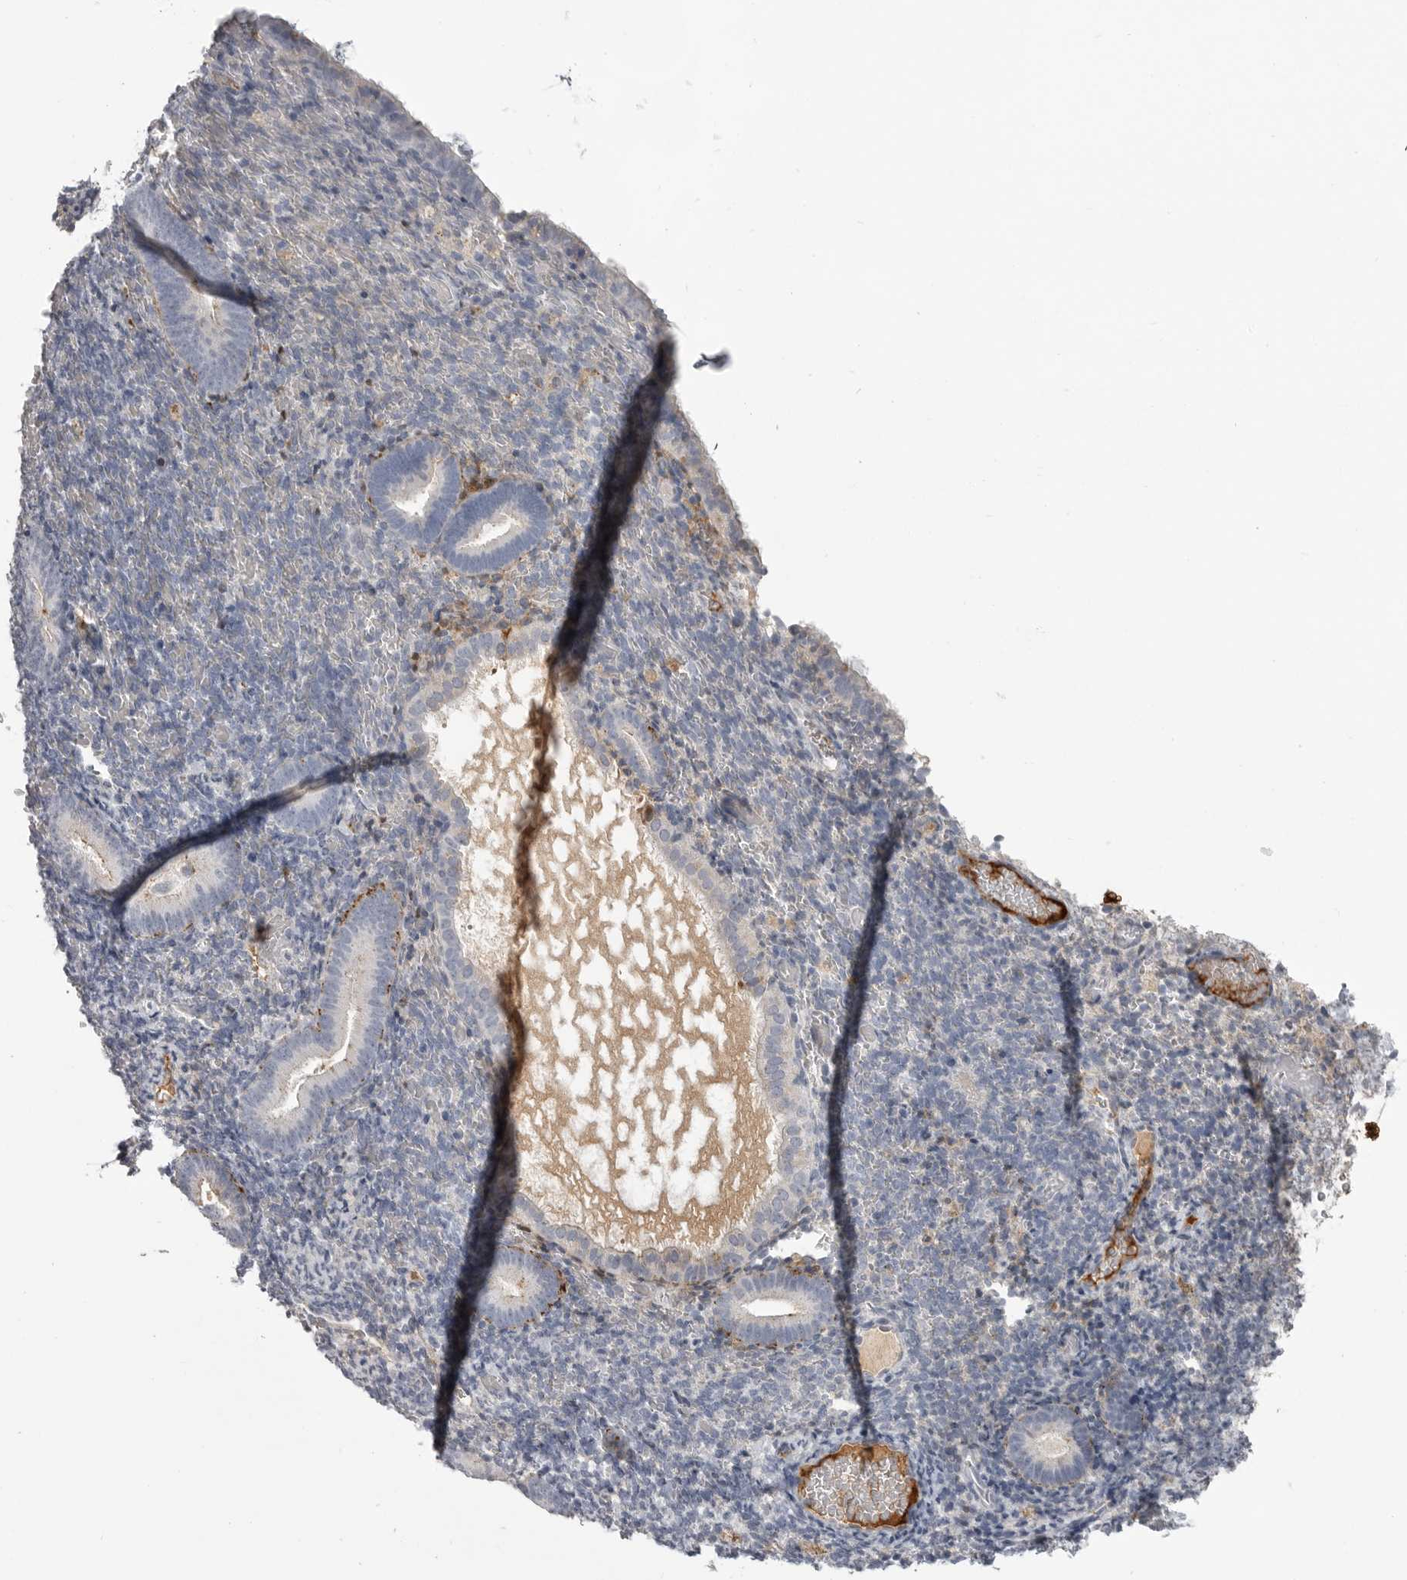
{"staining": {"intensity": "negative", "quantity": "none", "location": "none"}, "tissue": "endometrium", "cell_type": "Cells in endometrial stroma", "image_type": "normal", "snomed": [{"axis": "morphology", "description": "Normal tissue, NOS"}, {"axis": "topography", "description": "Endometrium"}], "caption": "A high-resolution photomicrograph shows IHC staining of unremarkable endometrium, which shows no significant staining in cells in endometrial stroma. Brightfield microscopy of immunohistochemistry stained with DAB (3,3'-diaminobenzidine) (brown) and hematoxylin (blue), captured at high magnification.", "gene": "SERPING1", "patient": {"sex": "female", "age": 51}}